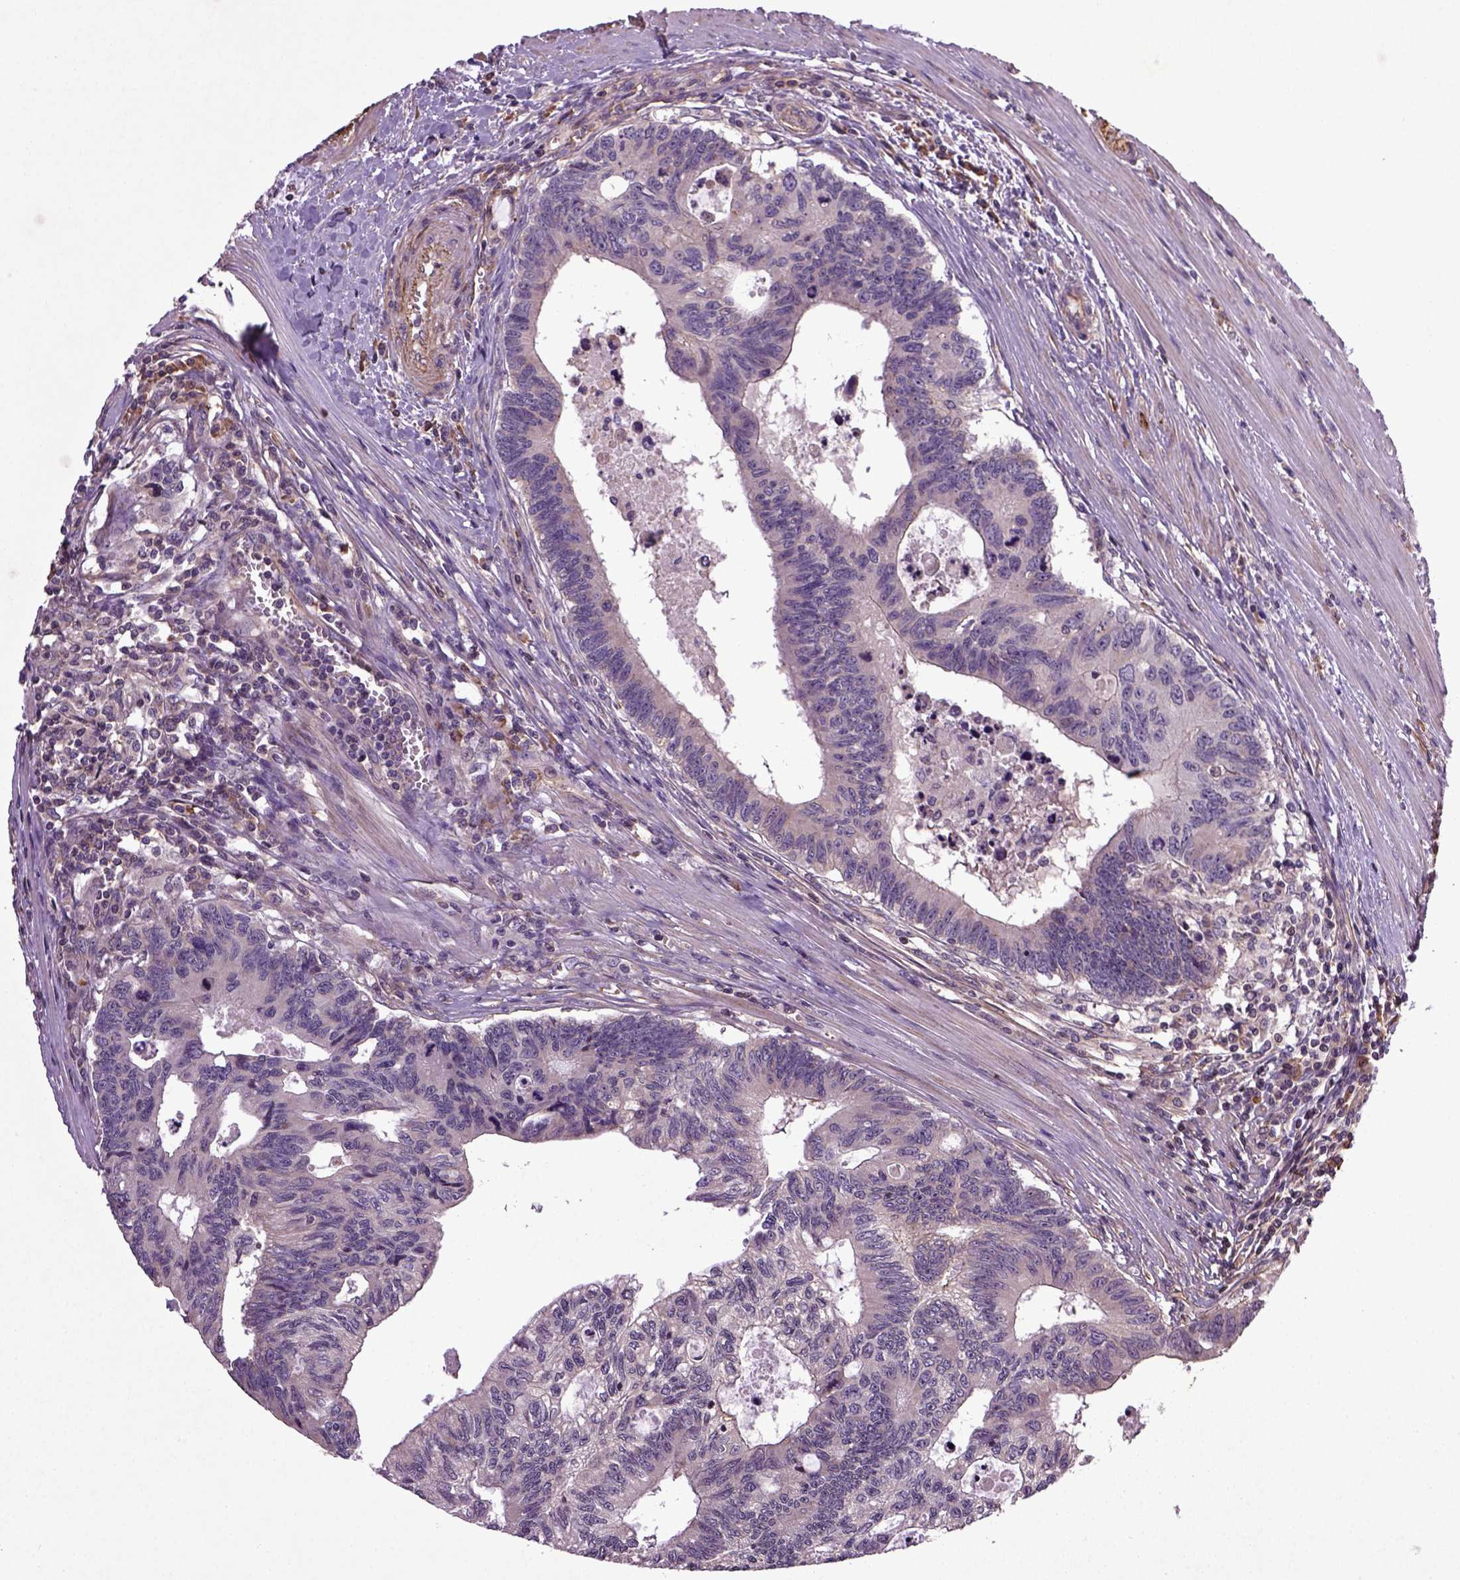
{"staining": {"intensity": "negative", "quantity": "none", "location": "none"}, "tissue": "colorectal cancer", "cell_type": "Tumor cells", "image_type": "cancer", "snomed": [{"axis": "morphology", "description": "Adenocarcinoma, NOS"}, {"axis": "topography", "description": "Colon"}], "caption": "Micrograph shows no significant protein positivity in tumor cells of colorectal cancer.", "gene": "TPRG1", "patient": {"sex": "female", "age": 77}}